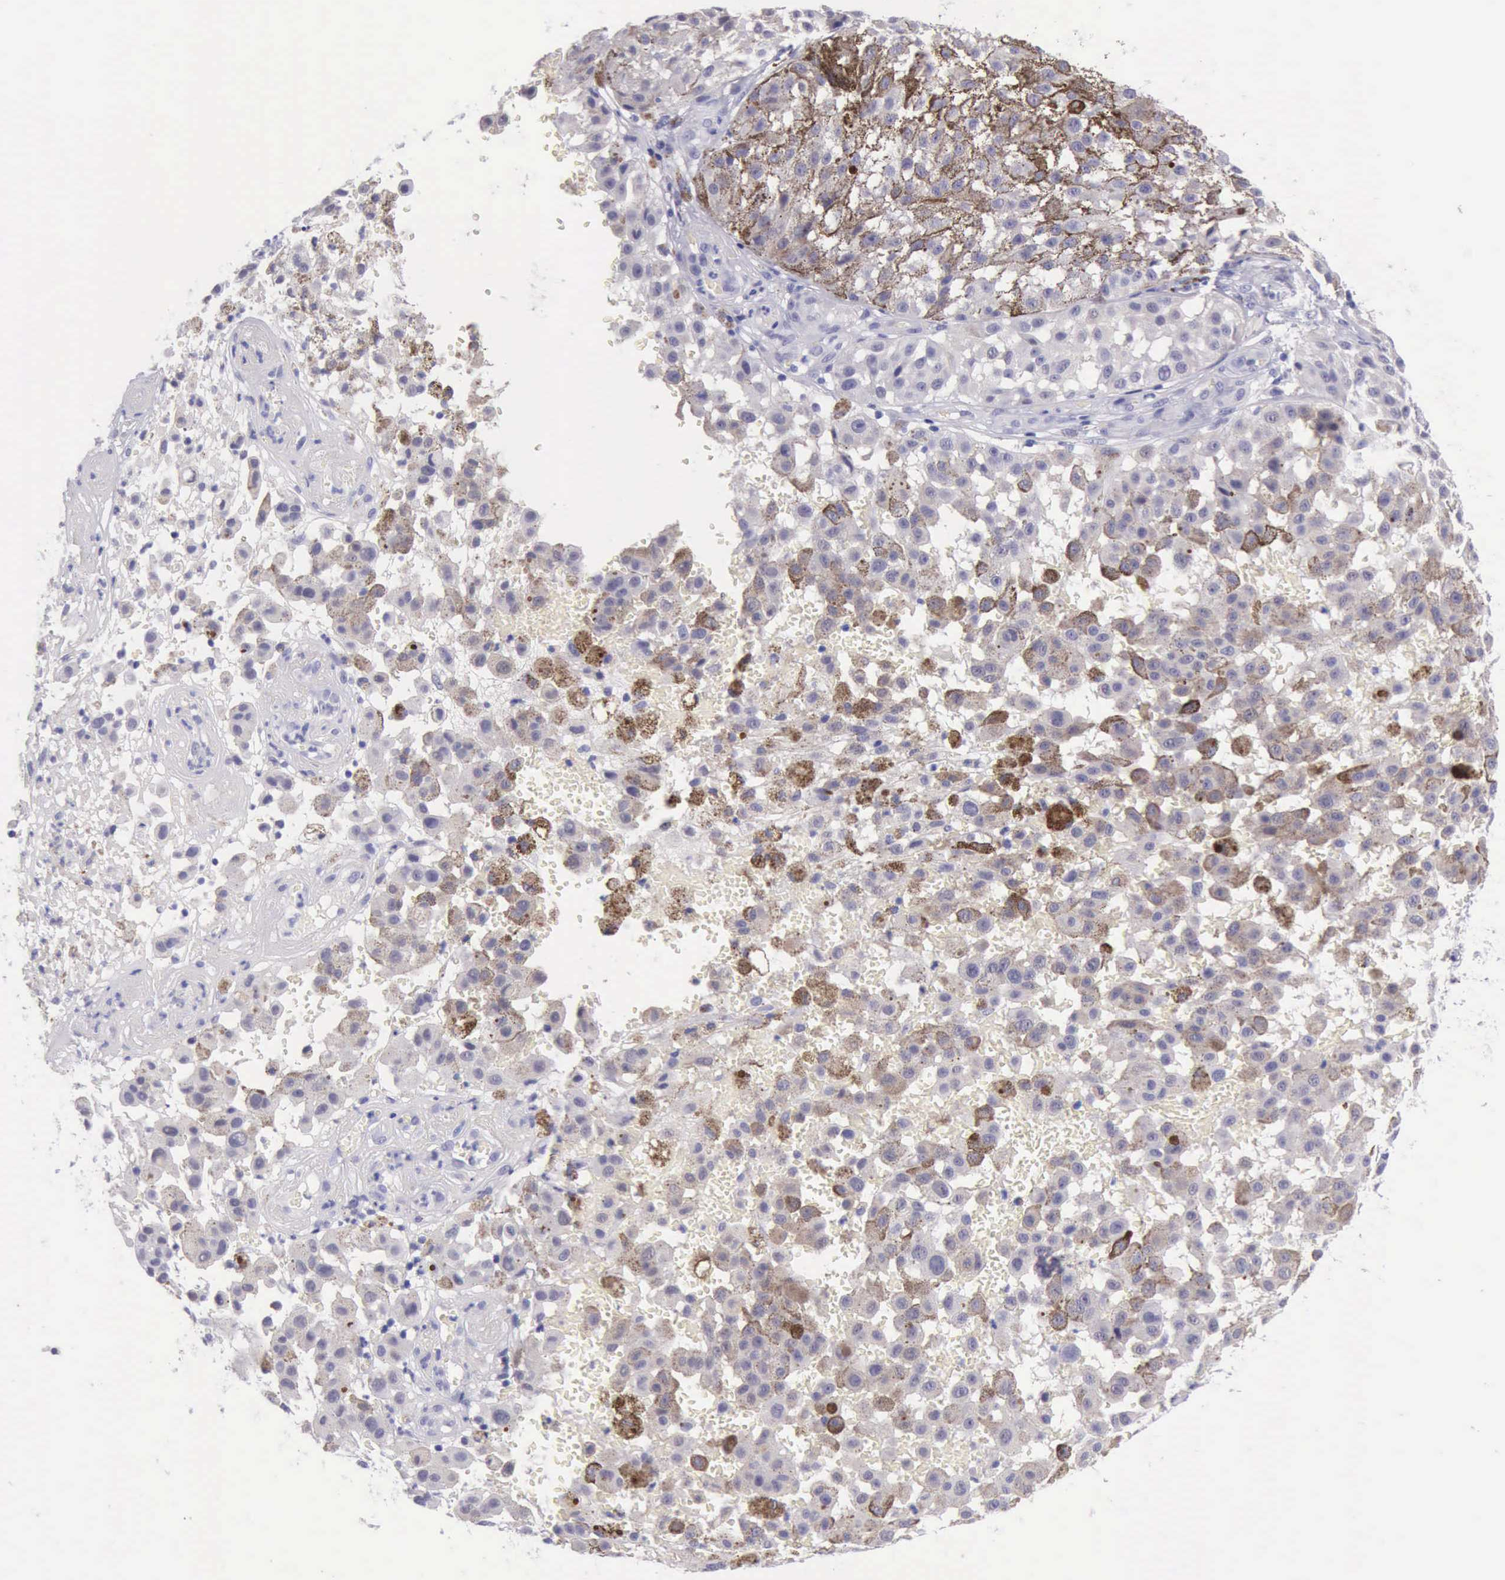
{"staining": {"intensity": "negative", "quantity": "none", "location": "none"}, "tissue": "melanoma", "cell_type": "Tumor cells", "image_type": "cancer", "snomed": [{"axis": "morphology", "description": "Malignant melanoma, NOS"}, {"axis": "topography", "description": "Skin"}], "caption": "Malignant melanoma stained for a protein using immunohistochemistry exhibits no staining tumor cells.", "gene": "LRFN5", "patient": {"sex": "female", "age": 64}}